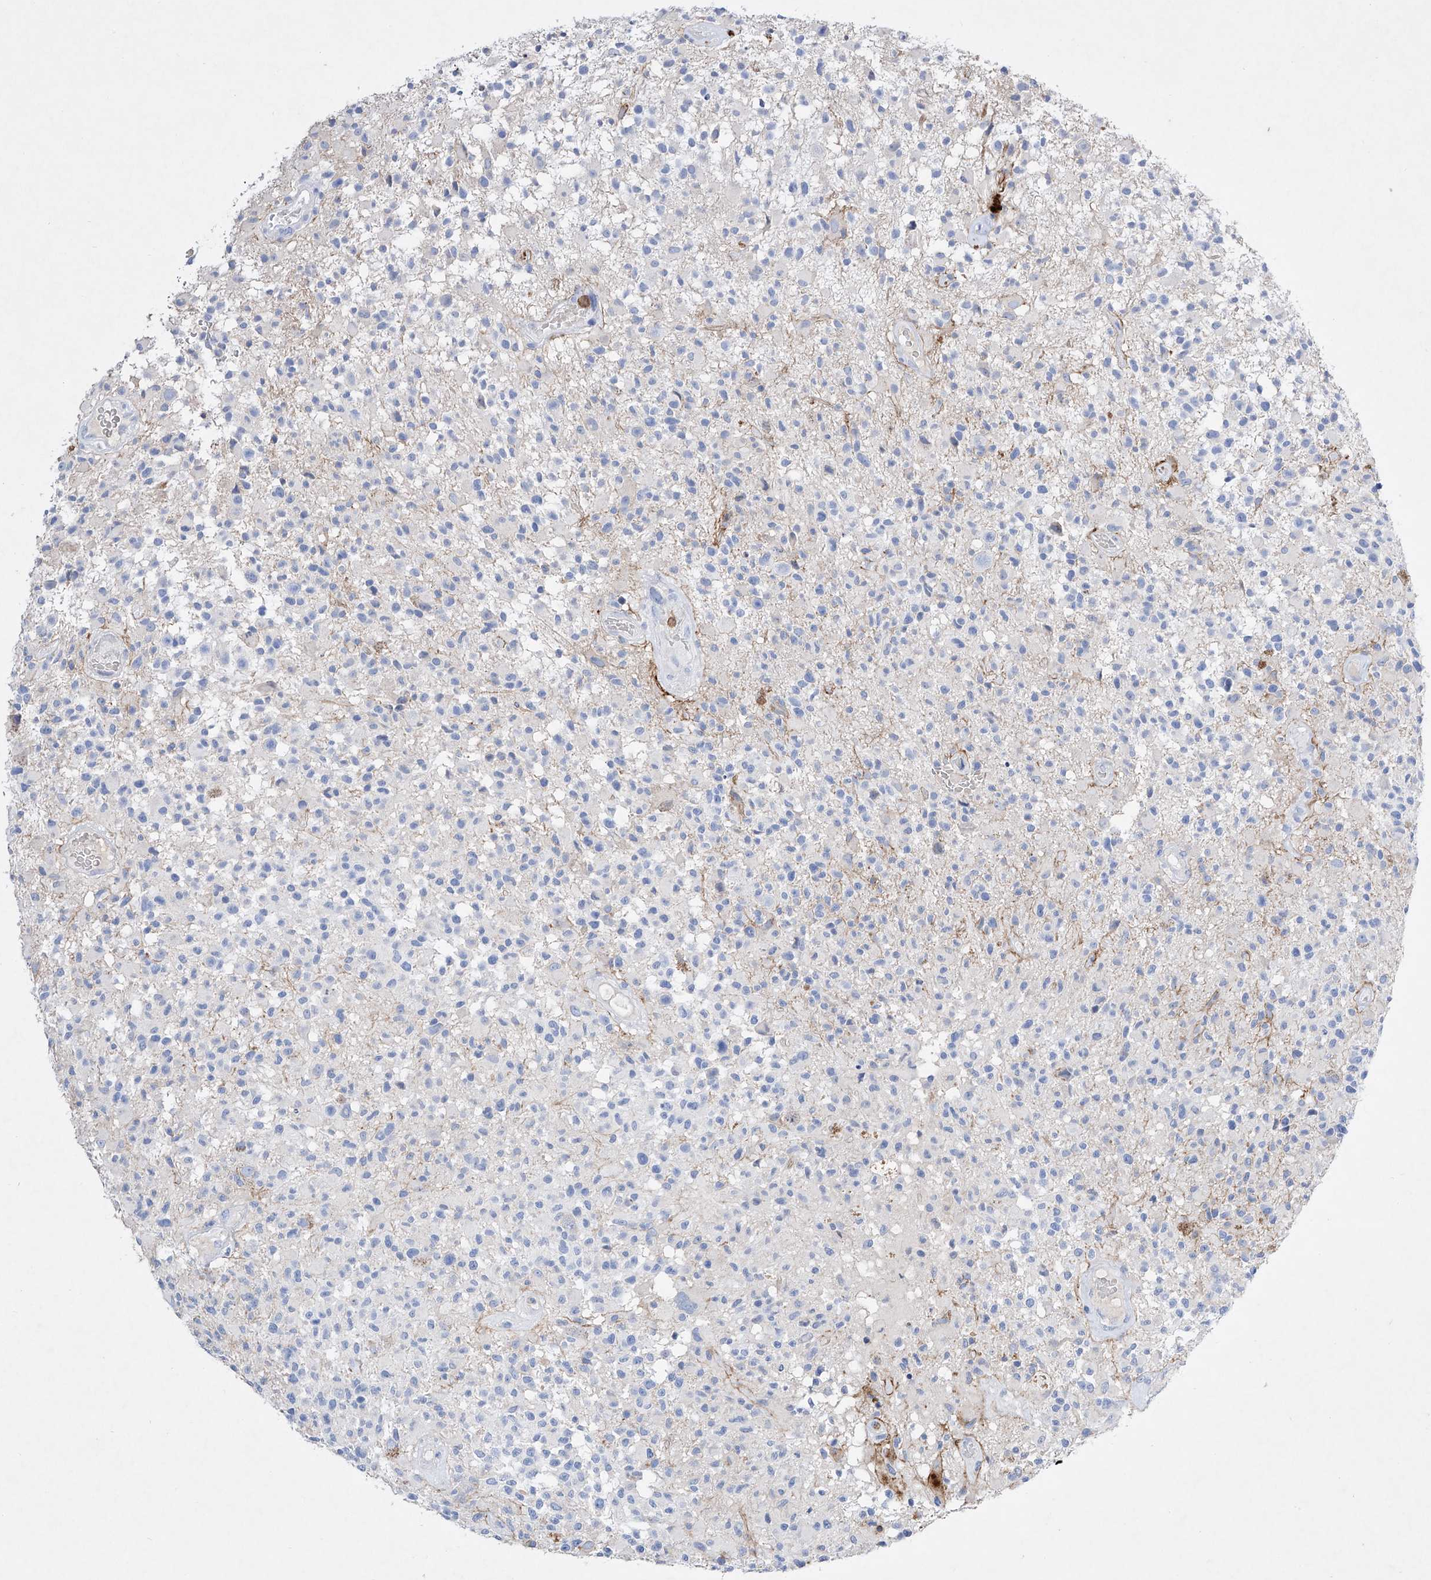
{"staining": {"intensity": "negative", "quantity": "none", "location": "none"}, "tissue": "glioma", "cell_type": "Tumor cells", "image_type": "cancer", "snomed": [{"axis": "morphology", "description": "Glioma, malignant, High grade"}, {"axis": "morphology", "description": "Glioblastoma, NOS"}, {"axis": "topography", "description": "Brain"}], "caption": "Immunohistochemistry (IHC) histopathology image of neoplastic tissue: human glioma stained with DAB exhibits no significant protein expression in tumor cells.", "gene": "TM7SF2", "patient": {"sex": "male", "age": 60}}